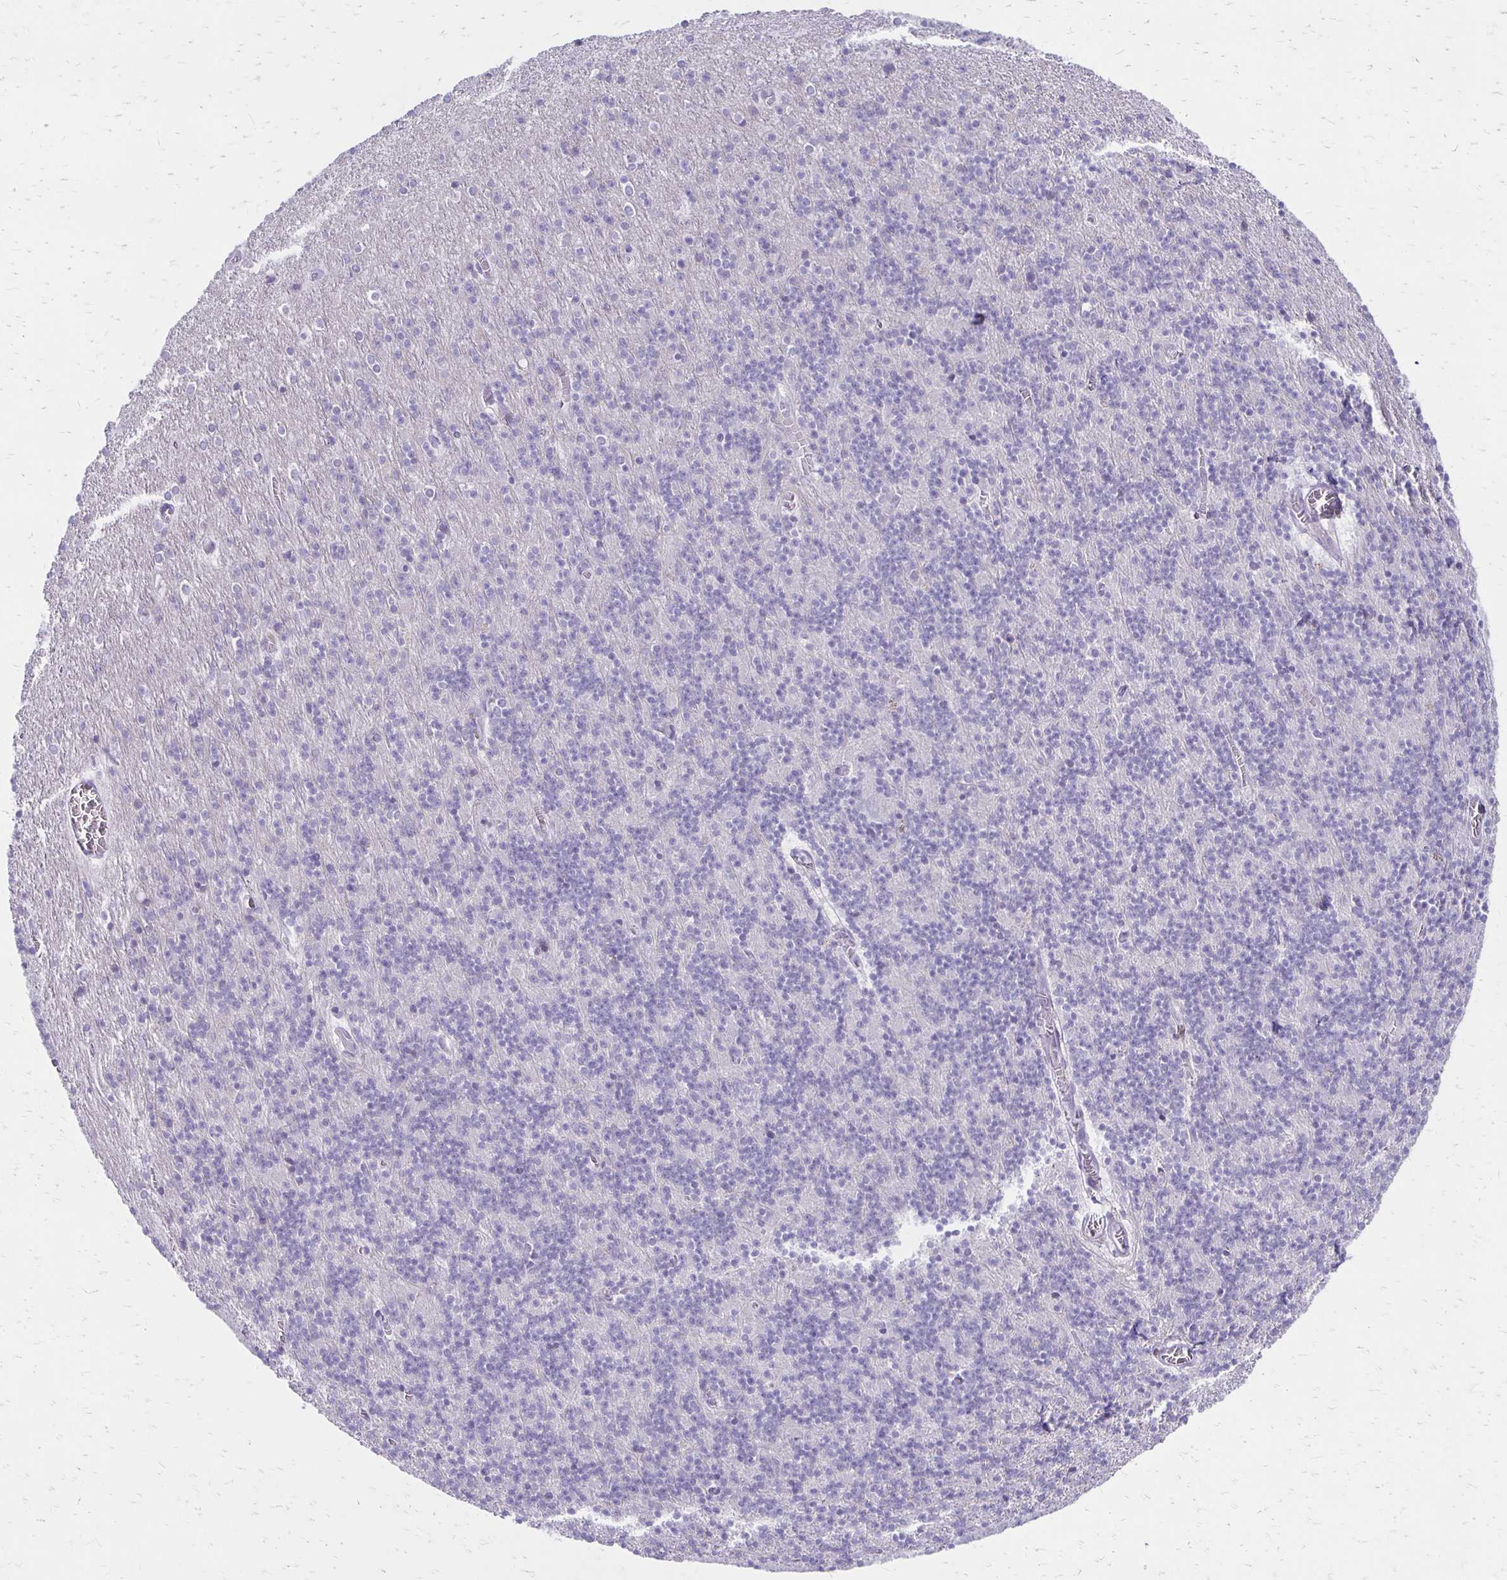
{"staining": {"intensity": "negative", "quantity": "none", "location": "none"}, "tissue": "cerebellum", "cell_type": "Cells in granular layer", "image_type": "normal", "snomed": [{"axis": "morphology", "description": "Normal tissue, NOS"}, {"axis": "topography", "description": "Cerebellum"}], "caption": "A high-resolution histopathology image shows immunohistochemistry staining of benign cerebellum, which exhibits no significant expression in cells in granular layer.", "gene": "IVL", "patient": {"sex": "male", "age": 70}}